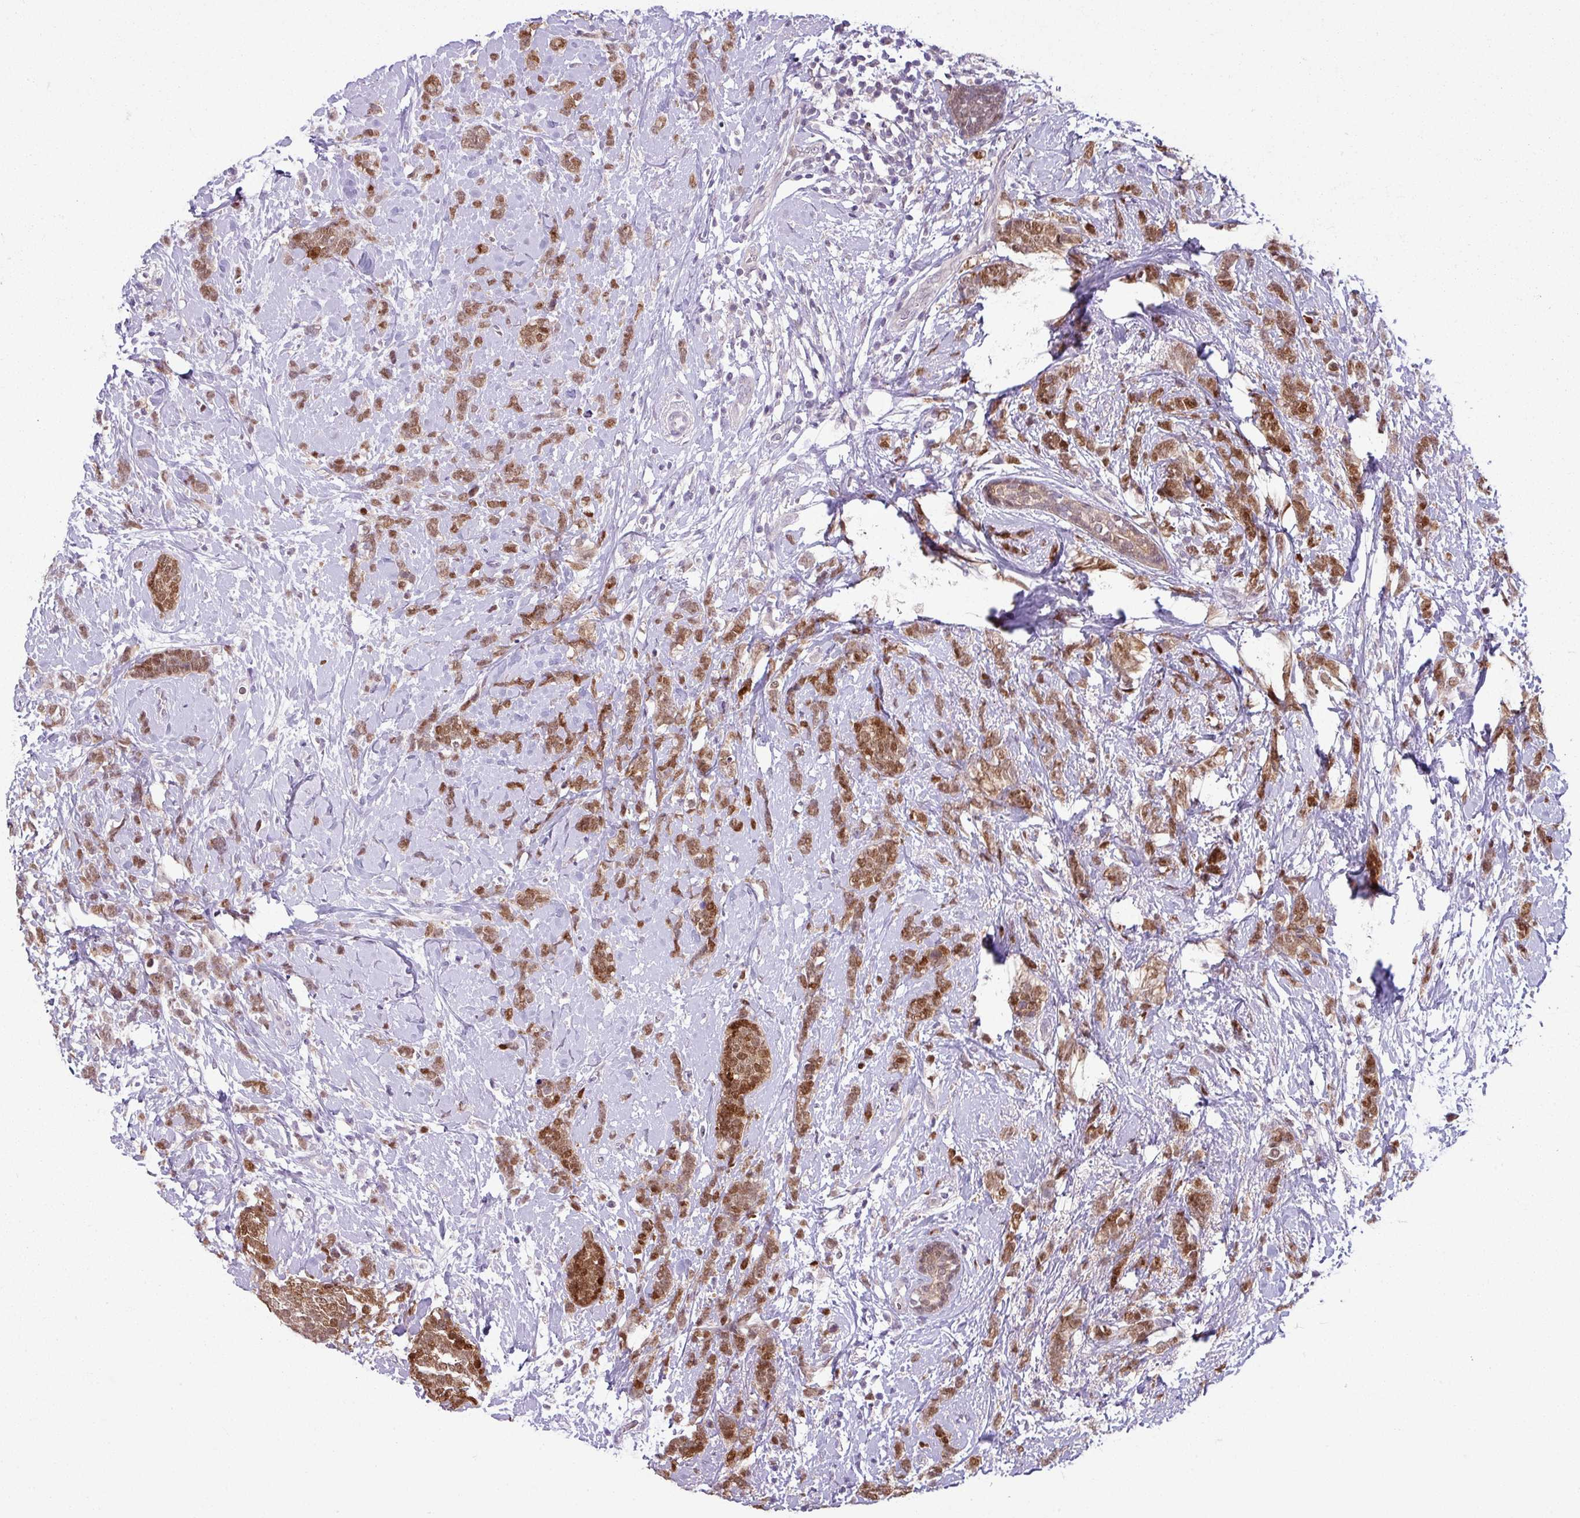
{"staining": {"intensity": "moderate", "quantity": ">75%", "location": "cytoplasmic/membranous,nuclear"}, "tissue": "breast cancer", "cell_type": "Tumor cells", "image_type": "cancer", "snomed": [{"axis": "morphology", "description": "Lobular carcinoma"}, {"axis": "topography", "description": "Breast"}], "caption": "This is a histology image of IHC staining of breast cancer, which shows moderate staining in the cytoplasmic/membranous and nuclear of tumor cells.", "gene": "TTLL12", "patient": {"sex": "female", "age": 58}}